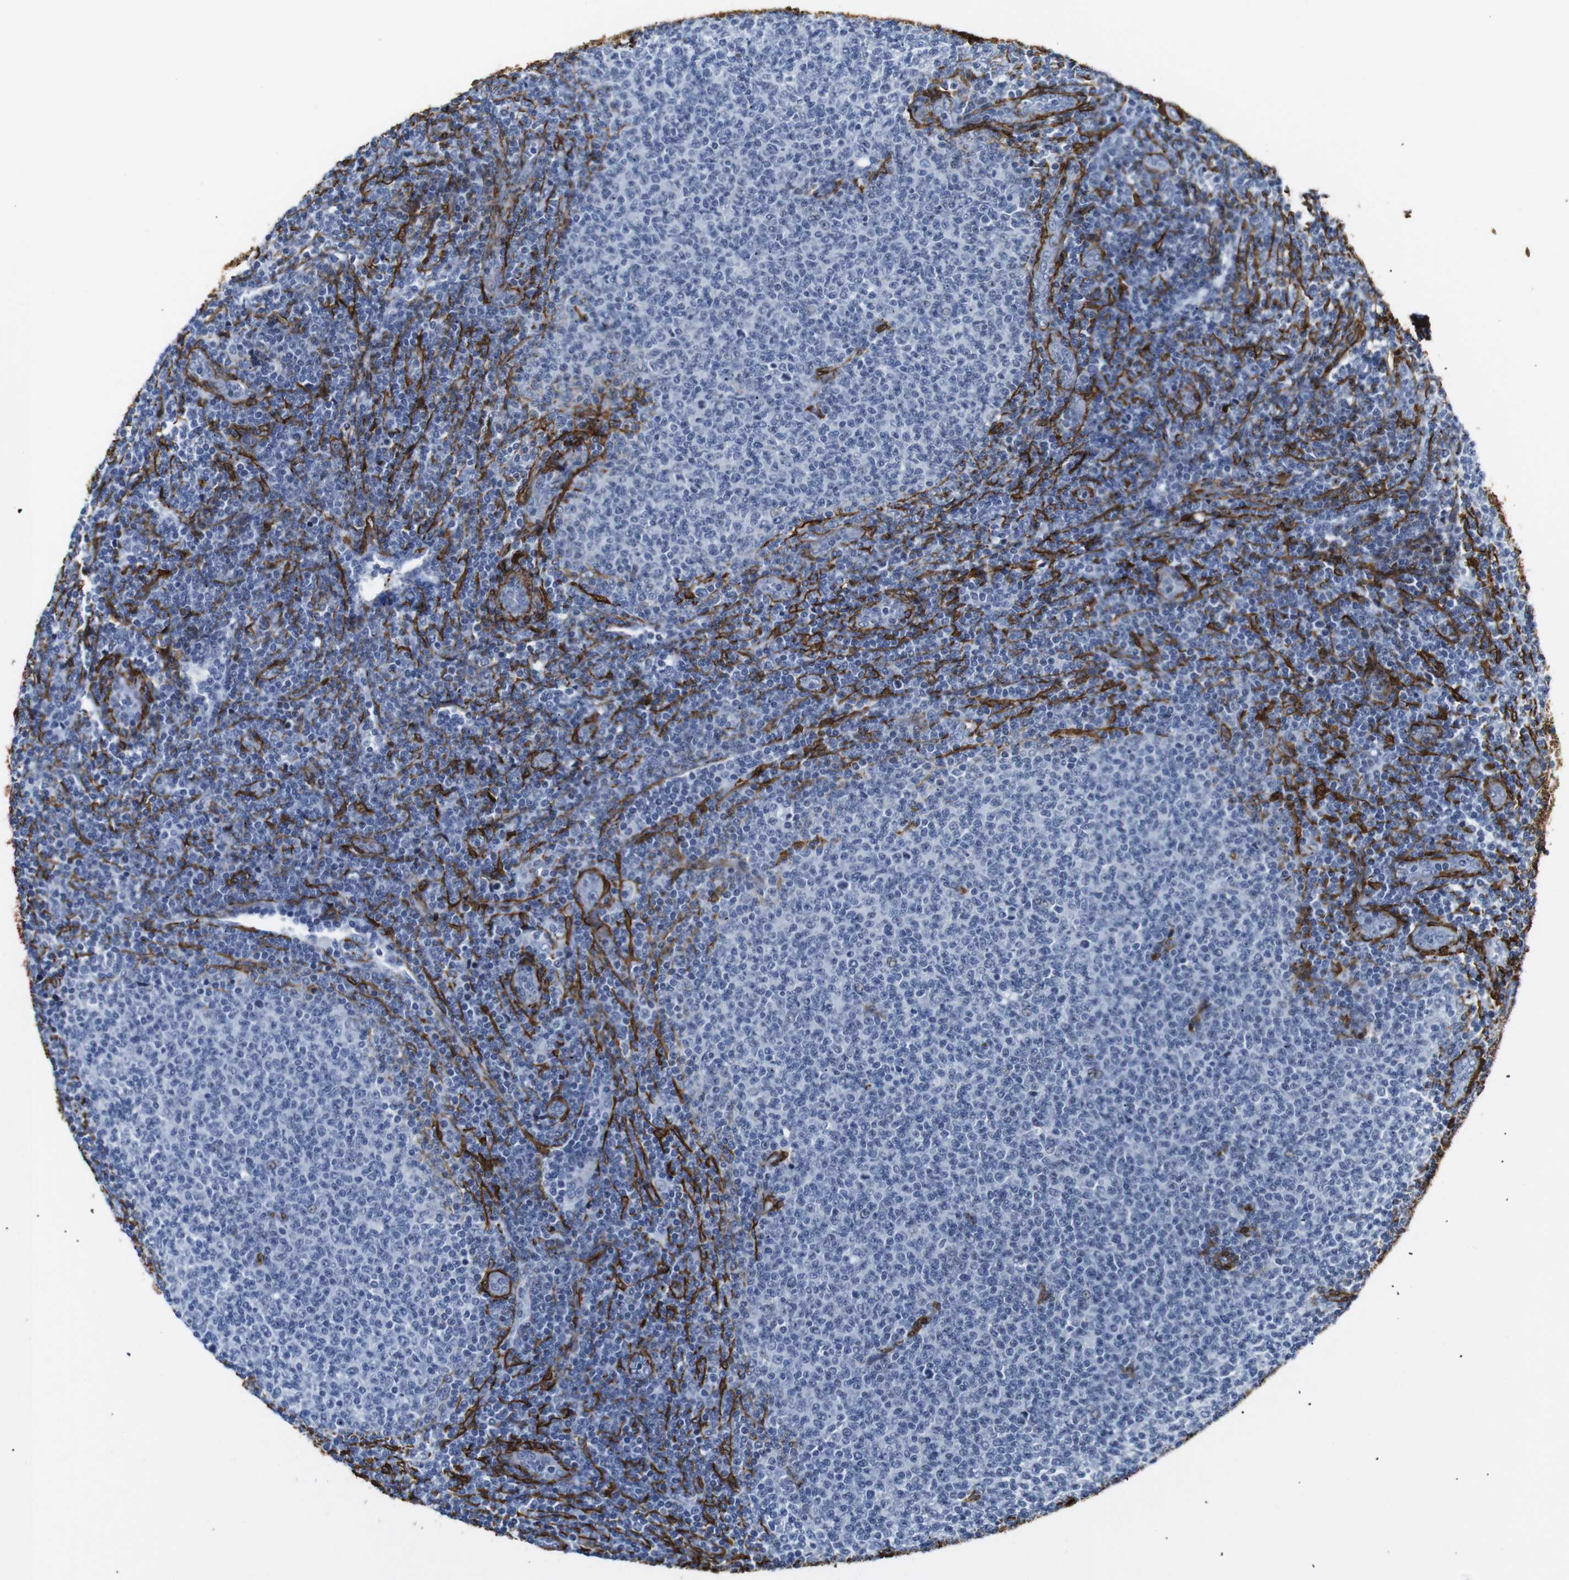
{"staining": {"intensity": "negative", "quantity": "none", "location": "none"}, "tissue": "lymphoma", "cell_type": "Tumor cells", "image_type": "cancer", "snomed": [{"axis": "morphology", "description": "Malignant lymphoma, non-Hodgkin's type, Low grade"}, {"axis": "topography", "description": "Lymph node"}], "caption": "Protein analysis of lymphoma exhibits no significant expression in tumor cells.", "gene": "ACTA2", "patient": {"sex": "male", "age": 66}}